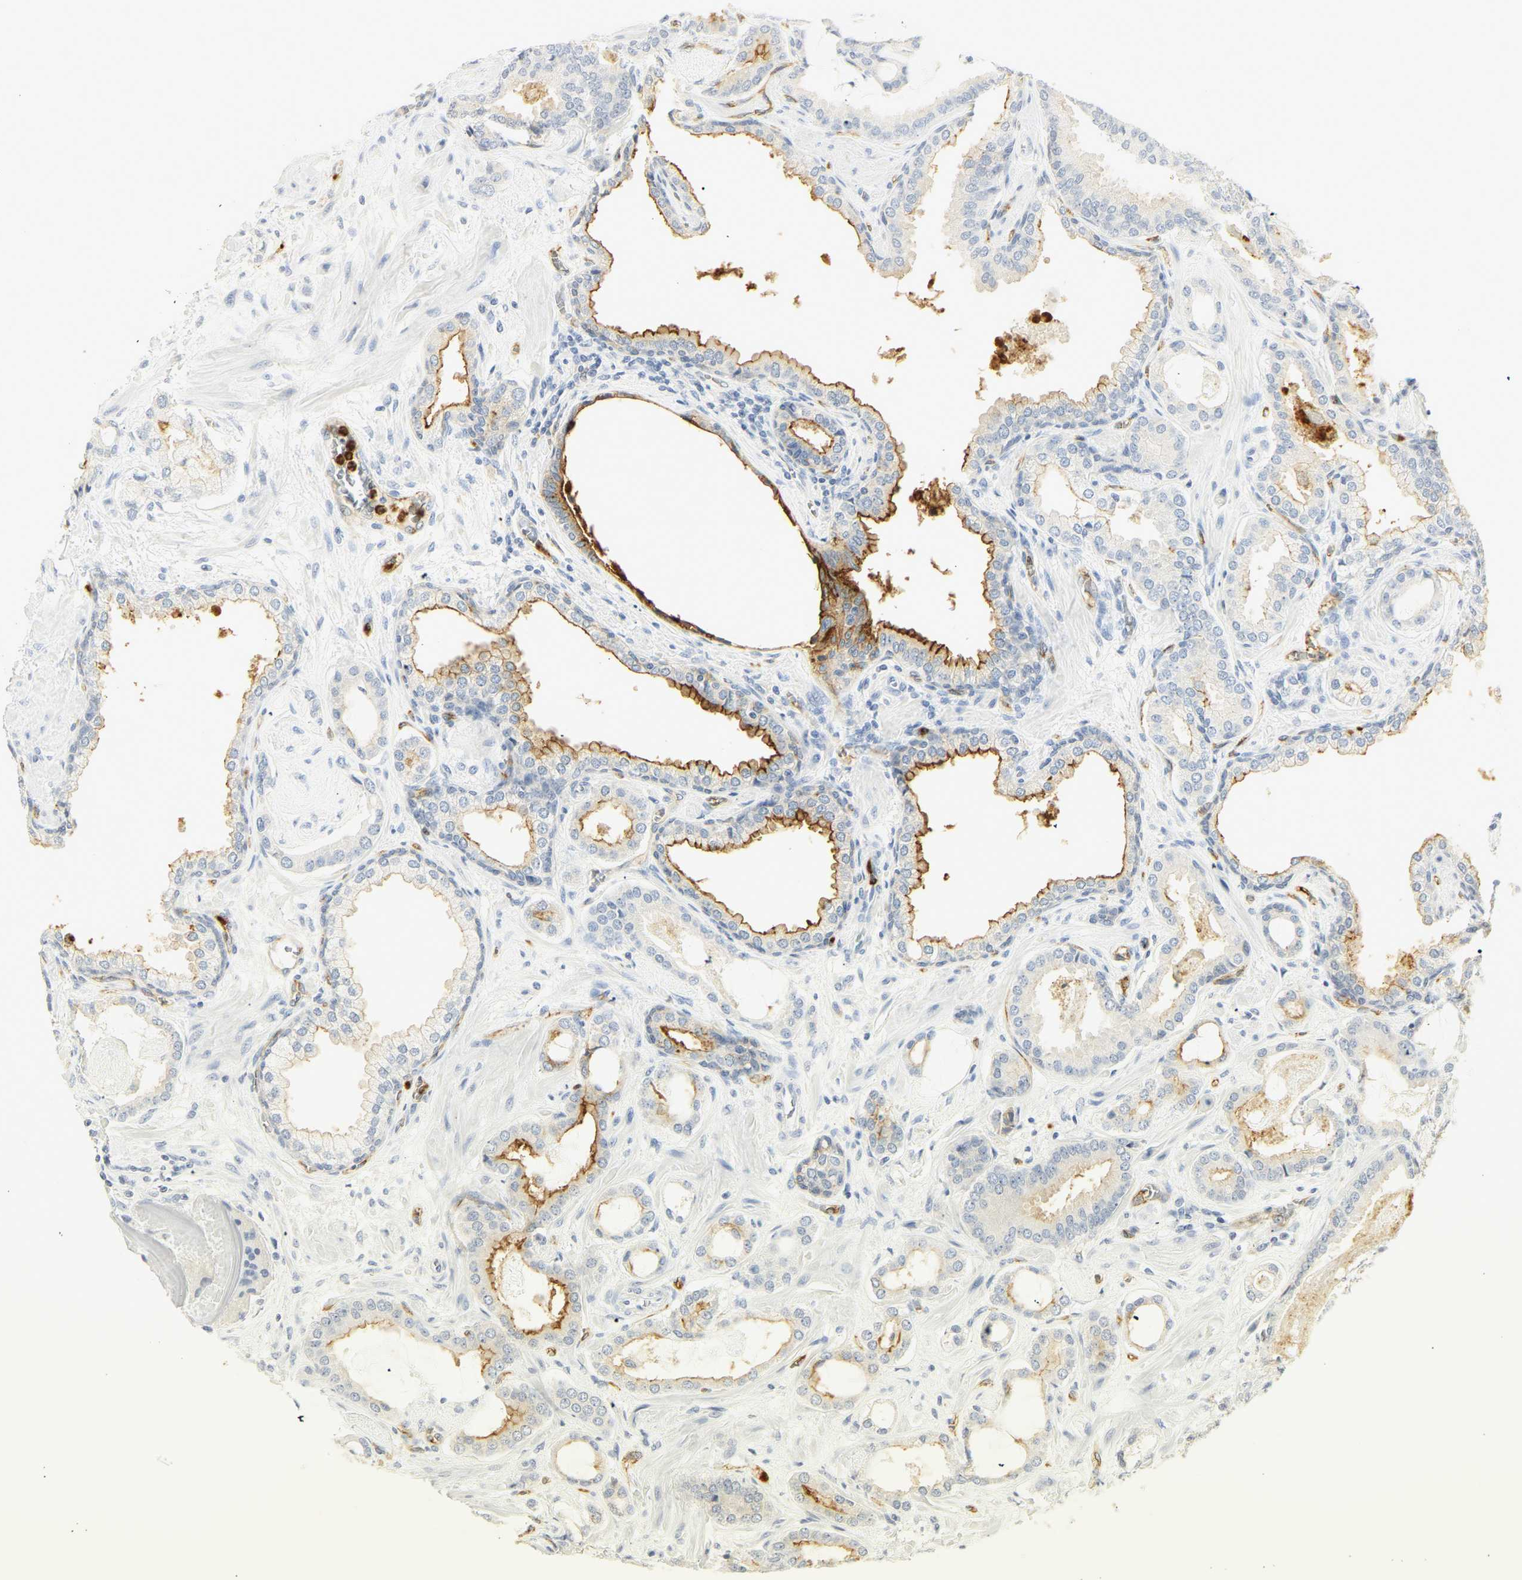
{"staining": {"intensity": "moderate", "quantity": "25%-75%", "location": "cytoplasmic/membranous"}, "tissue": "prostate cancer", "cell_type": "Tumor cells", "image_type": "cancer", "snomed": [{"axis": "morphology", "description": "Adenocarcinoma, Low grade"}, {"axis": "topography", "description": "Prostate"}], "caption": "Prostate cancer (adenocarcinoma (low-grade)) stained with a protein marker reveals moderate staining in tumor cells.", "gene": "CEACAM5", "patient": {"sex": "male", "age": 53}}